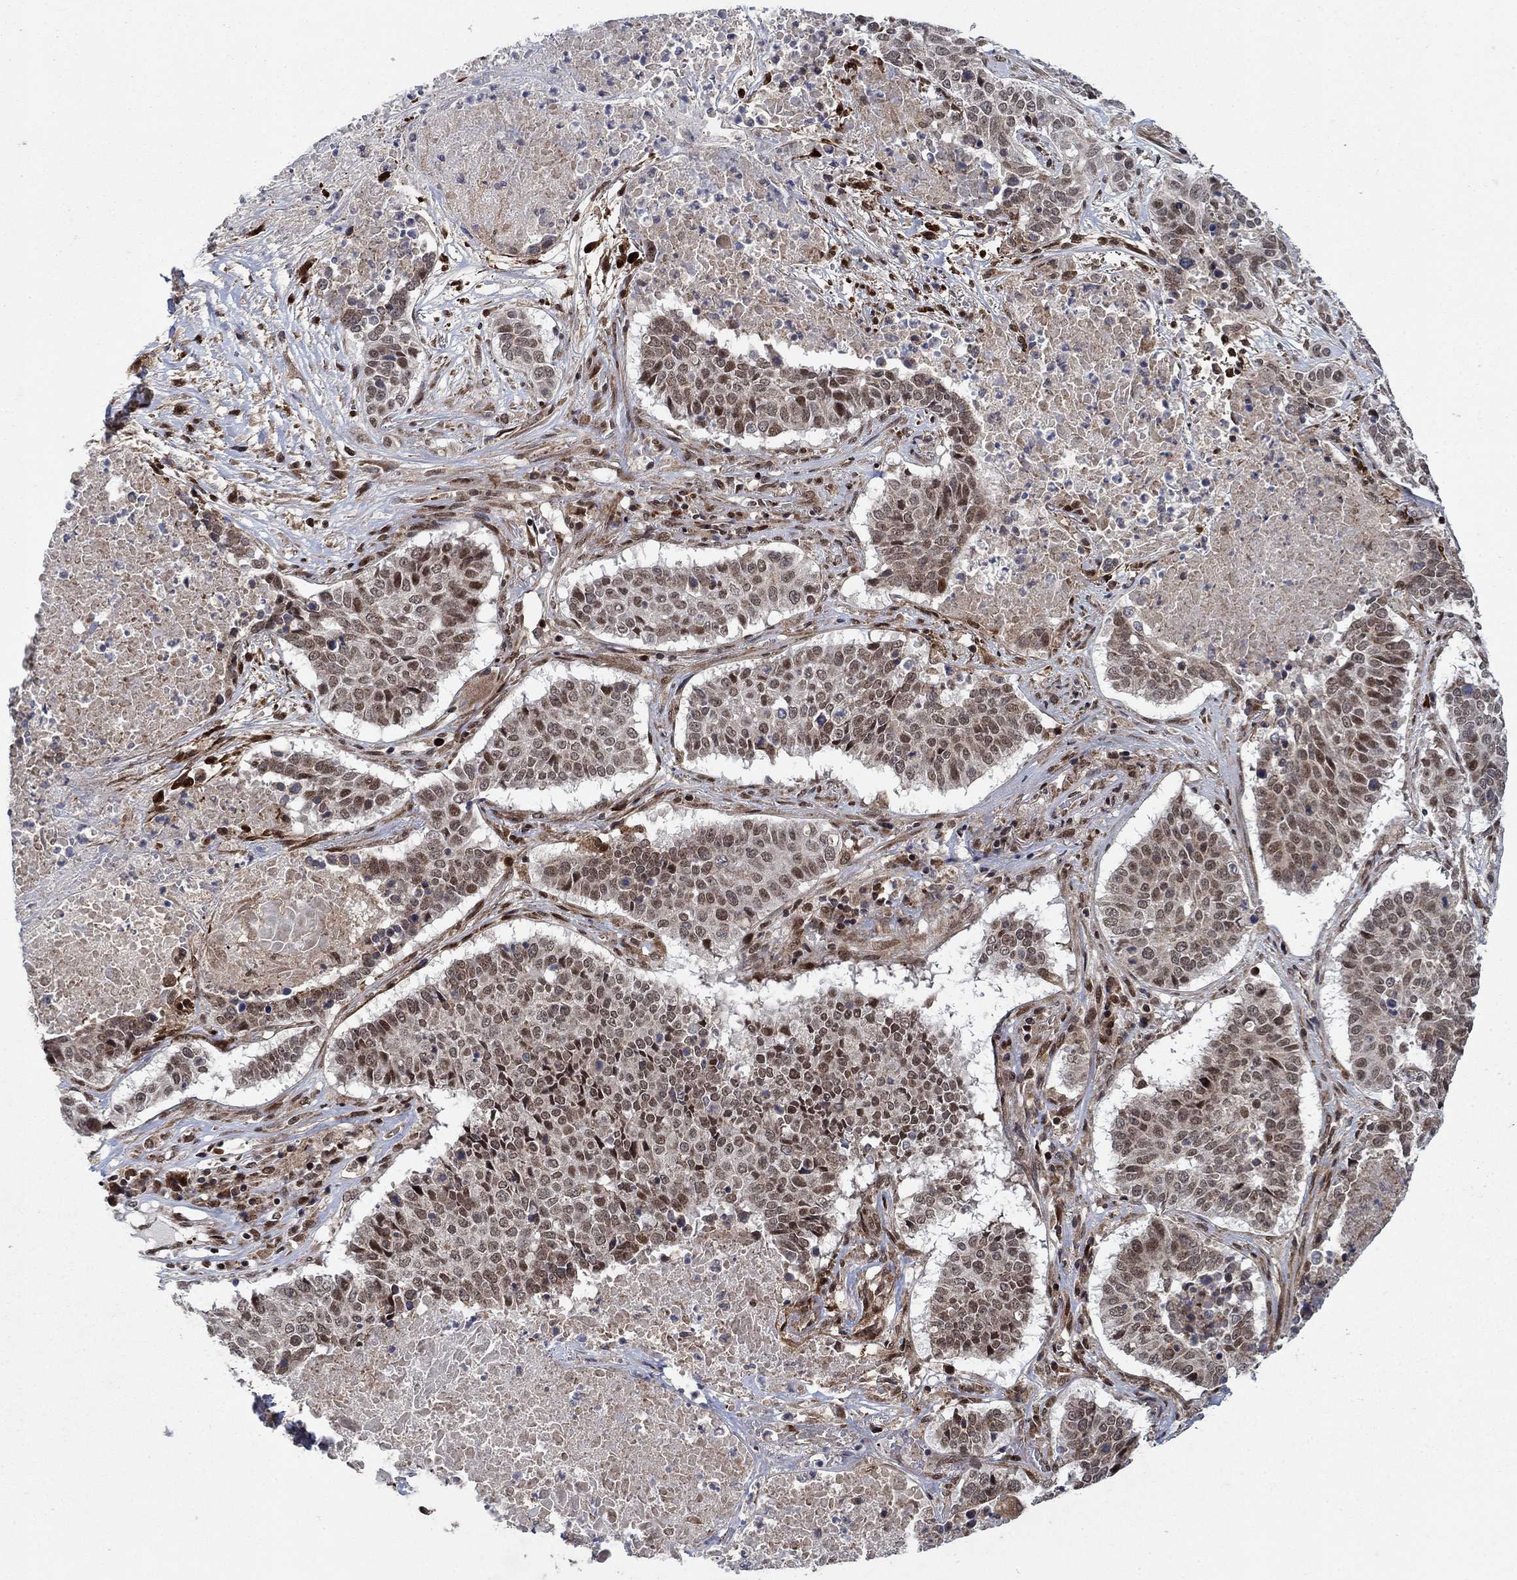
{"staining": {"intensity": "moderate", "quantity": "<25%", "location": "nuclear"}, "tissue": "lung cancer", "cell_type": "Tumor cells", "image_type": "cancer", "snomed": [{"axis": "morphology", "description": "Squamous cell carcinoma, NOS"}, {"axis": "topography", "description": "Lung"}], "caption": "Protein expression by immunohistochemistry (IHC) shows moderate nuclear expression in approximately <25% of tumor cells in lung squamous cell carcinoma.", "gene": "PRICKLE4", "patient": {"sex": "male", "age": 64}}